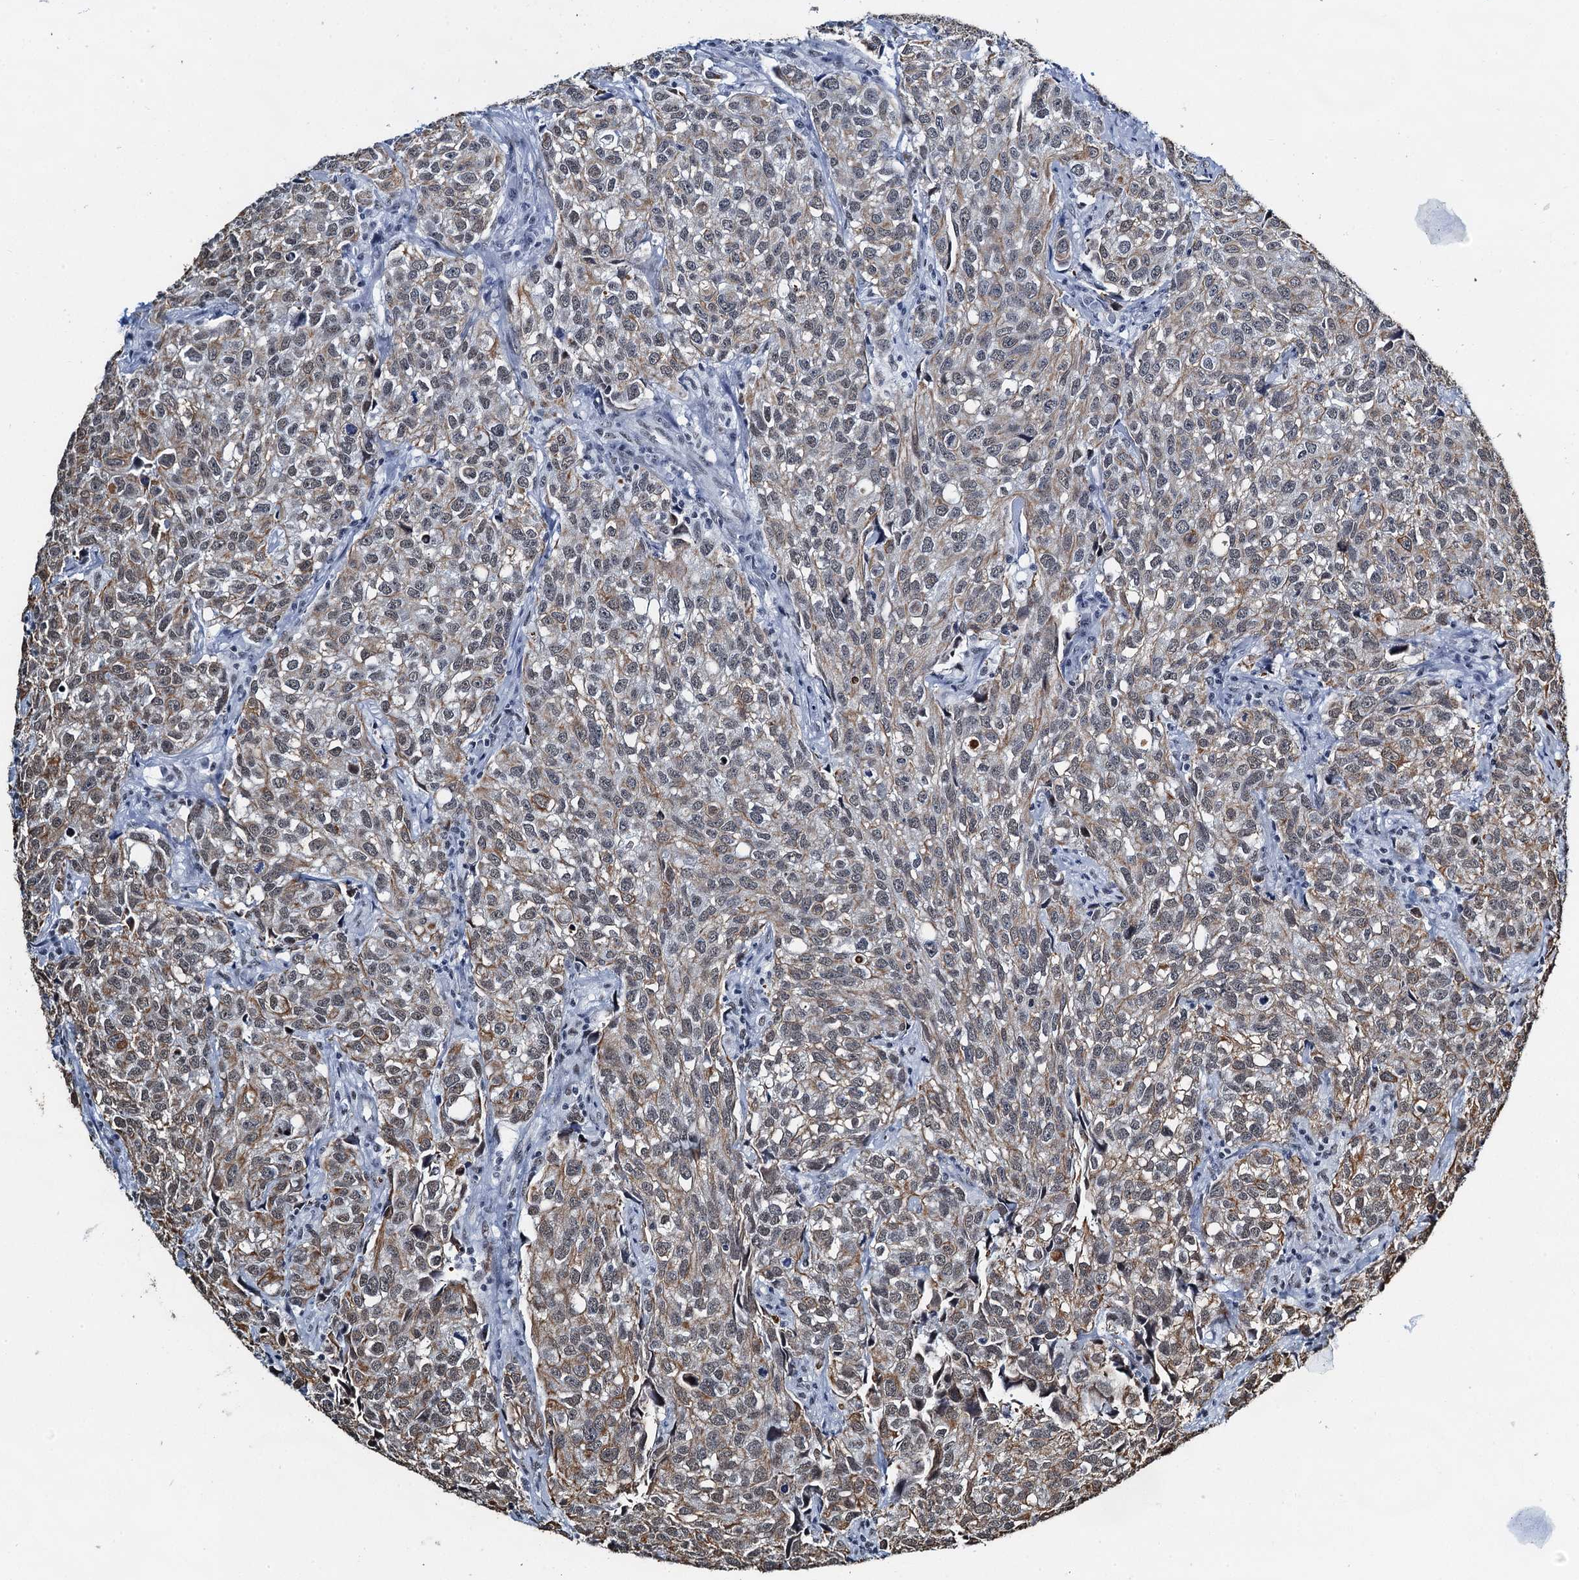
{"staining": {"intensity": "moderate", "quantity": "25%-75%", "location": "cytoplasmic/membranous"}, "tissue": "urothelial cancer", "cell_type": "Tumor cells", "image_type": "cancer", "snomed": [{"axis": "morphology", "description": "Urothelial carcinoma, High grade"}, {"axis": "topography", "description": "Urinary bladder"}], "caption": "Urothelial carcinoma (high-grade) stained with DAB (3,3'-diaminobenzidine) IHC demonstrates medium levels of moderate cytoplasmic/membranous positivity in approximately 25%-75% of tumor cells. Ihc stains the protein in brown and the nuclei are stained blue.", "gene": "ZNF609", "patient": {"sex": "female", "age": 75}}